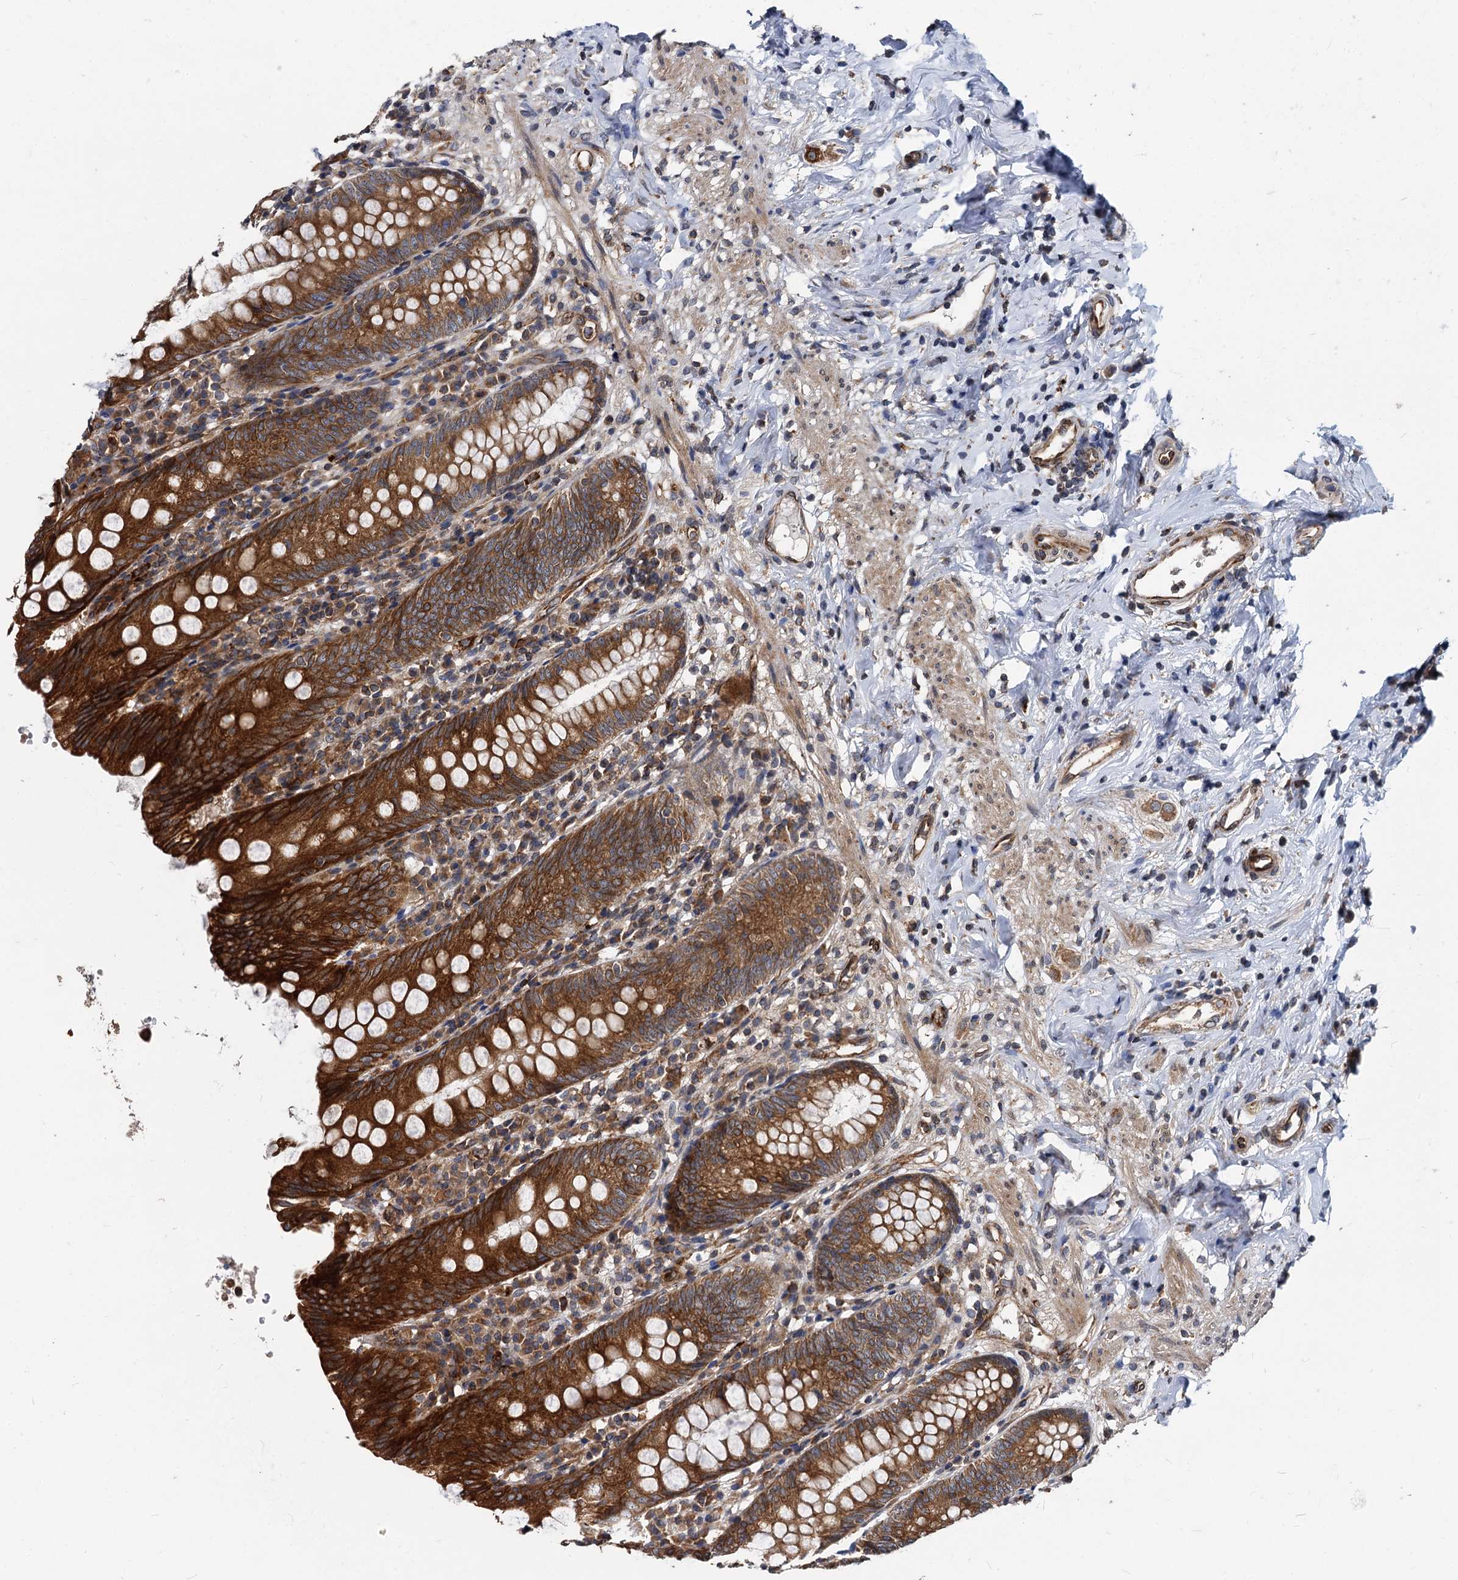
{"staining": {"intensity": "strong", "quantity": ">75%", "location": "cytoplasmic/membranous"}, "tissue": "appendix", "cell_type": "Glandular cells", "image_type": "normal", "snomed": [{"axis": "morphology", "description": "Normal tissue, NOS"}, {"axis": "topography", "description": "Appendix"}], "caption": "This image demonstrates unremarkable appendix stained with IHC to label a protein in brown. The cytoplasmic/membranous of glandular cells show strong positivity for the protein. Nuclei are counter-stained blue.", "gene": "STIM1", "patient": {"sex": "female", "age": 54}}